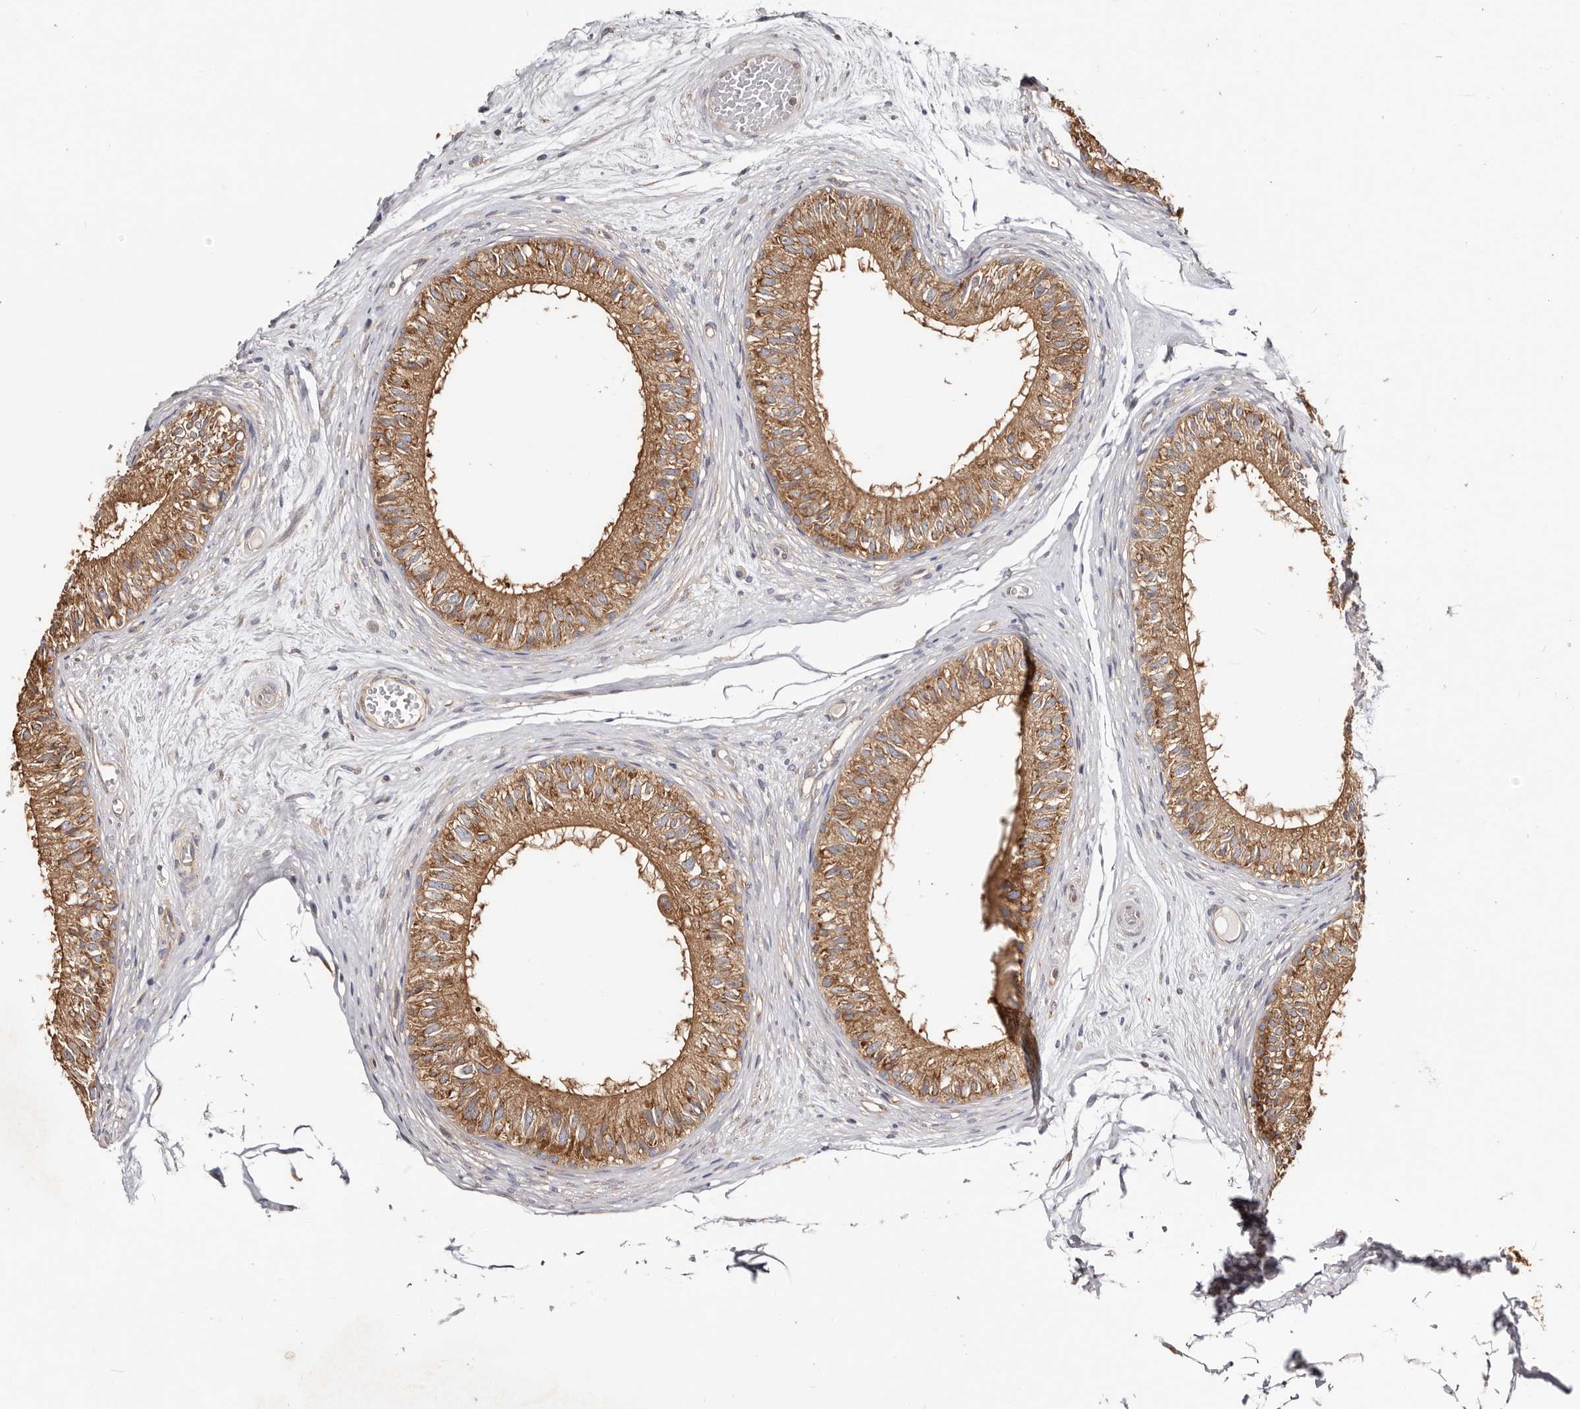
{"staining": {"intensity": "strong", "quantity": ">75%", "location": "cytoplasmic/membranous"}, "tissue": "epididymis", "cell_type": "Glandular cells", "image_type": "normal", "snomed": [{"axis": "morphology", "description": "Normal tissue, NOS"}, {"axis": "morphology", "description": "Seminoma in situ"}, {"axis": "topography", "description": "Testis"}, {"axis": "topography", "description": "Epididymis"}], "caption": "Unremarkable epididymis reveals strong cytoplasmic/membranous positivity in approximately >75% of glandular cells, visualized by immunohistochemistry.", "gene": "EPRS1", "patient": {"sex": "male", "age": 28}}